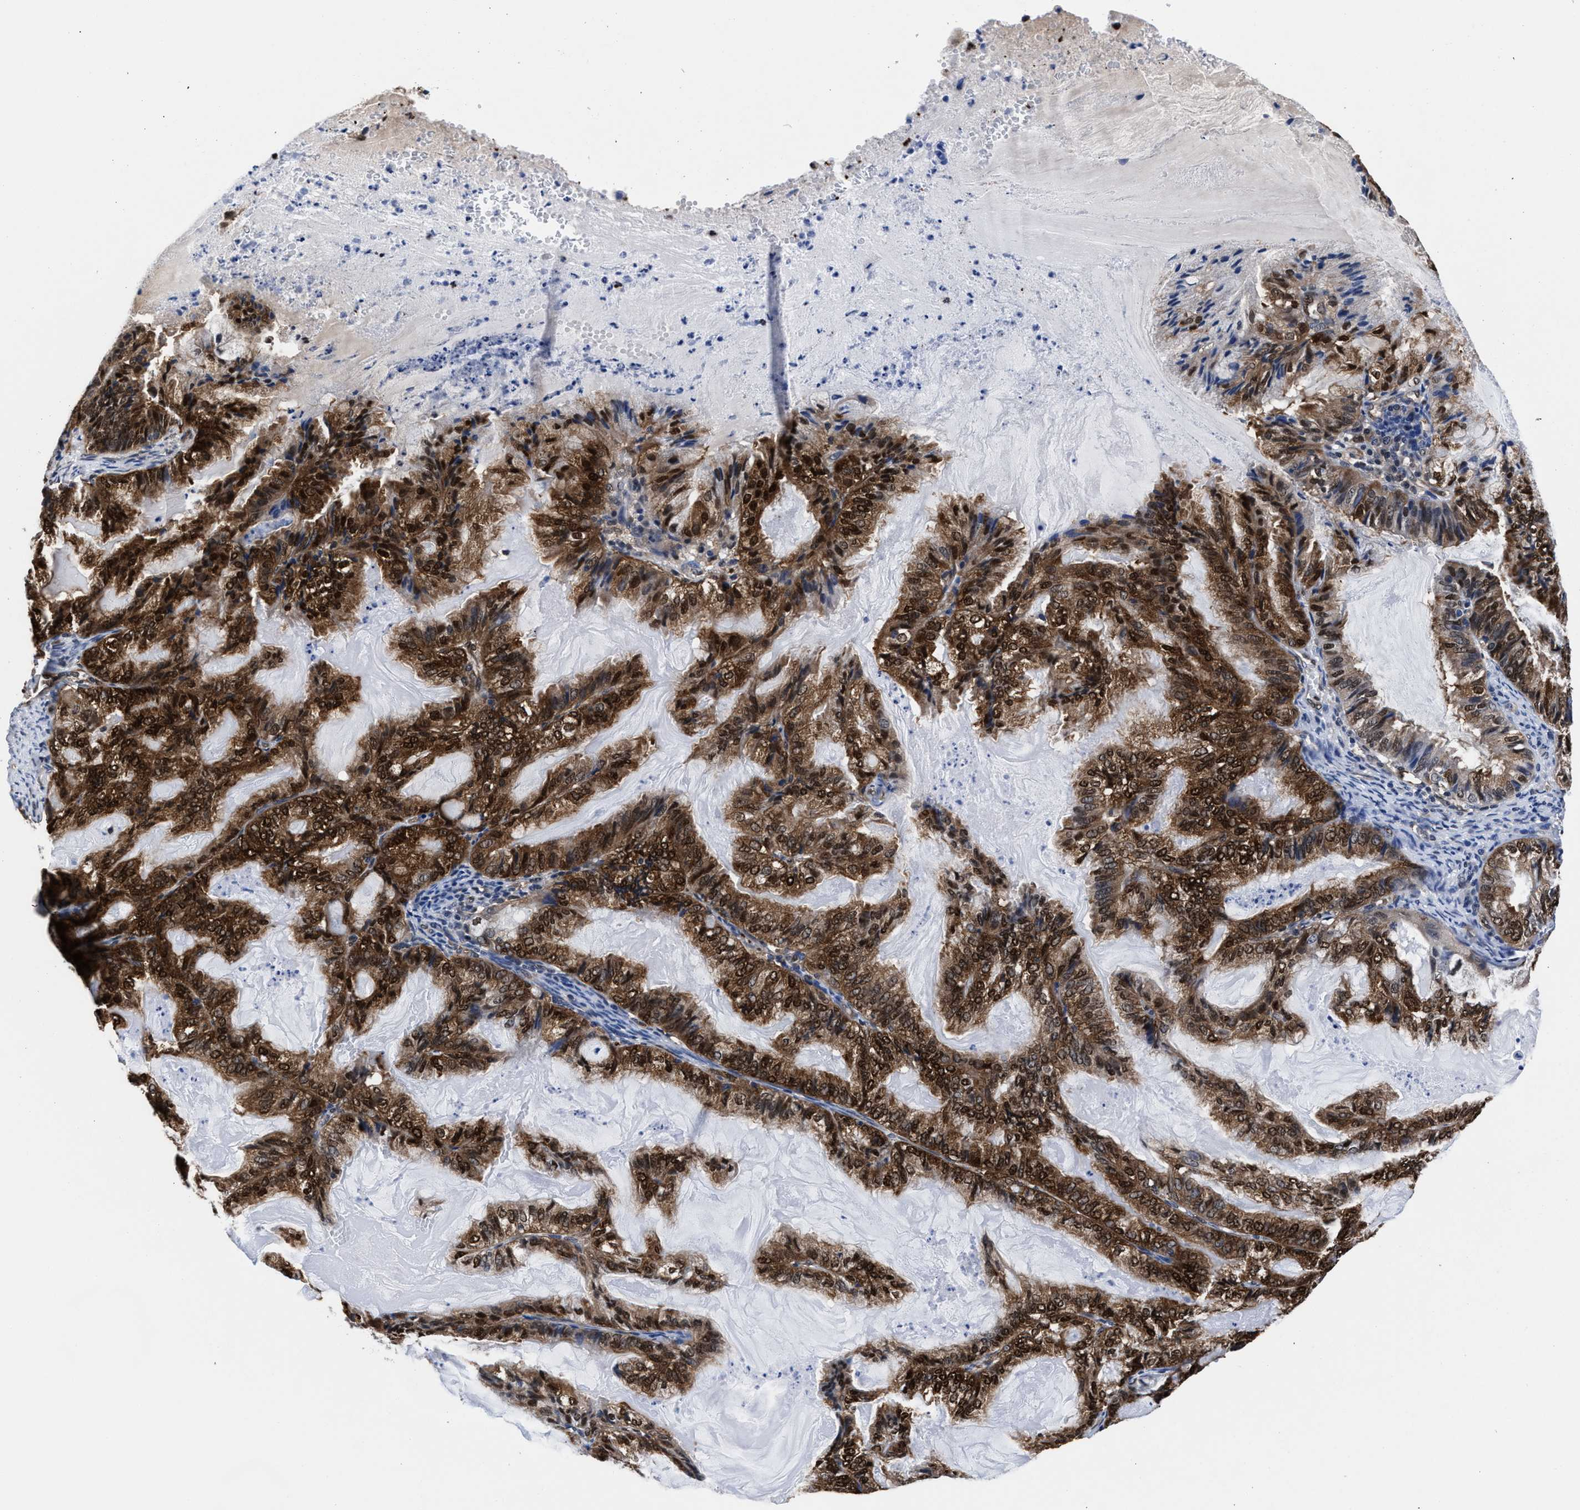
{"staining": {"intensity": "strong", "quantity": "25%-75%", "location": "cytoplasmic/membranous,nuclear"}, "tissue": "endometrial cancer", "cell_type": "Tumor cells", "image_type": "cancer", "snomed": [{"axis": "morphology", "description": "Adenocarcinoma, NOS"}, {"axis": "topography", "description": "Endometrium"}], "caption": "Brown immunohistochemical staining in endometrial adenocarcinoma displays strong cytoplasmic/membranous and nuclear expression in approximately 25%-75% of tumor cells. (DAB IHC, brown staining for protein, blue staining for nuclei).", "gene": "ACLY", "patient": {"sex": "female", "age": 86}}